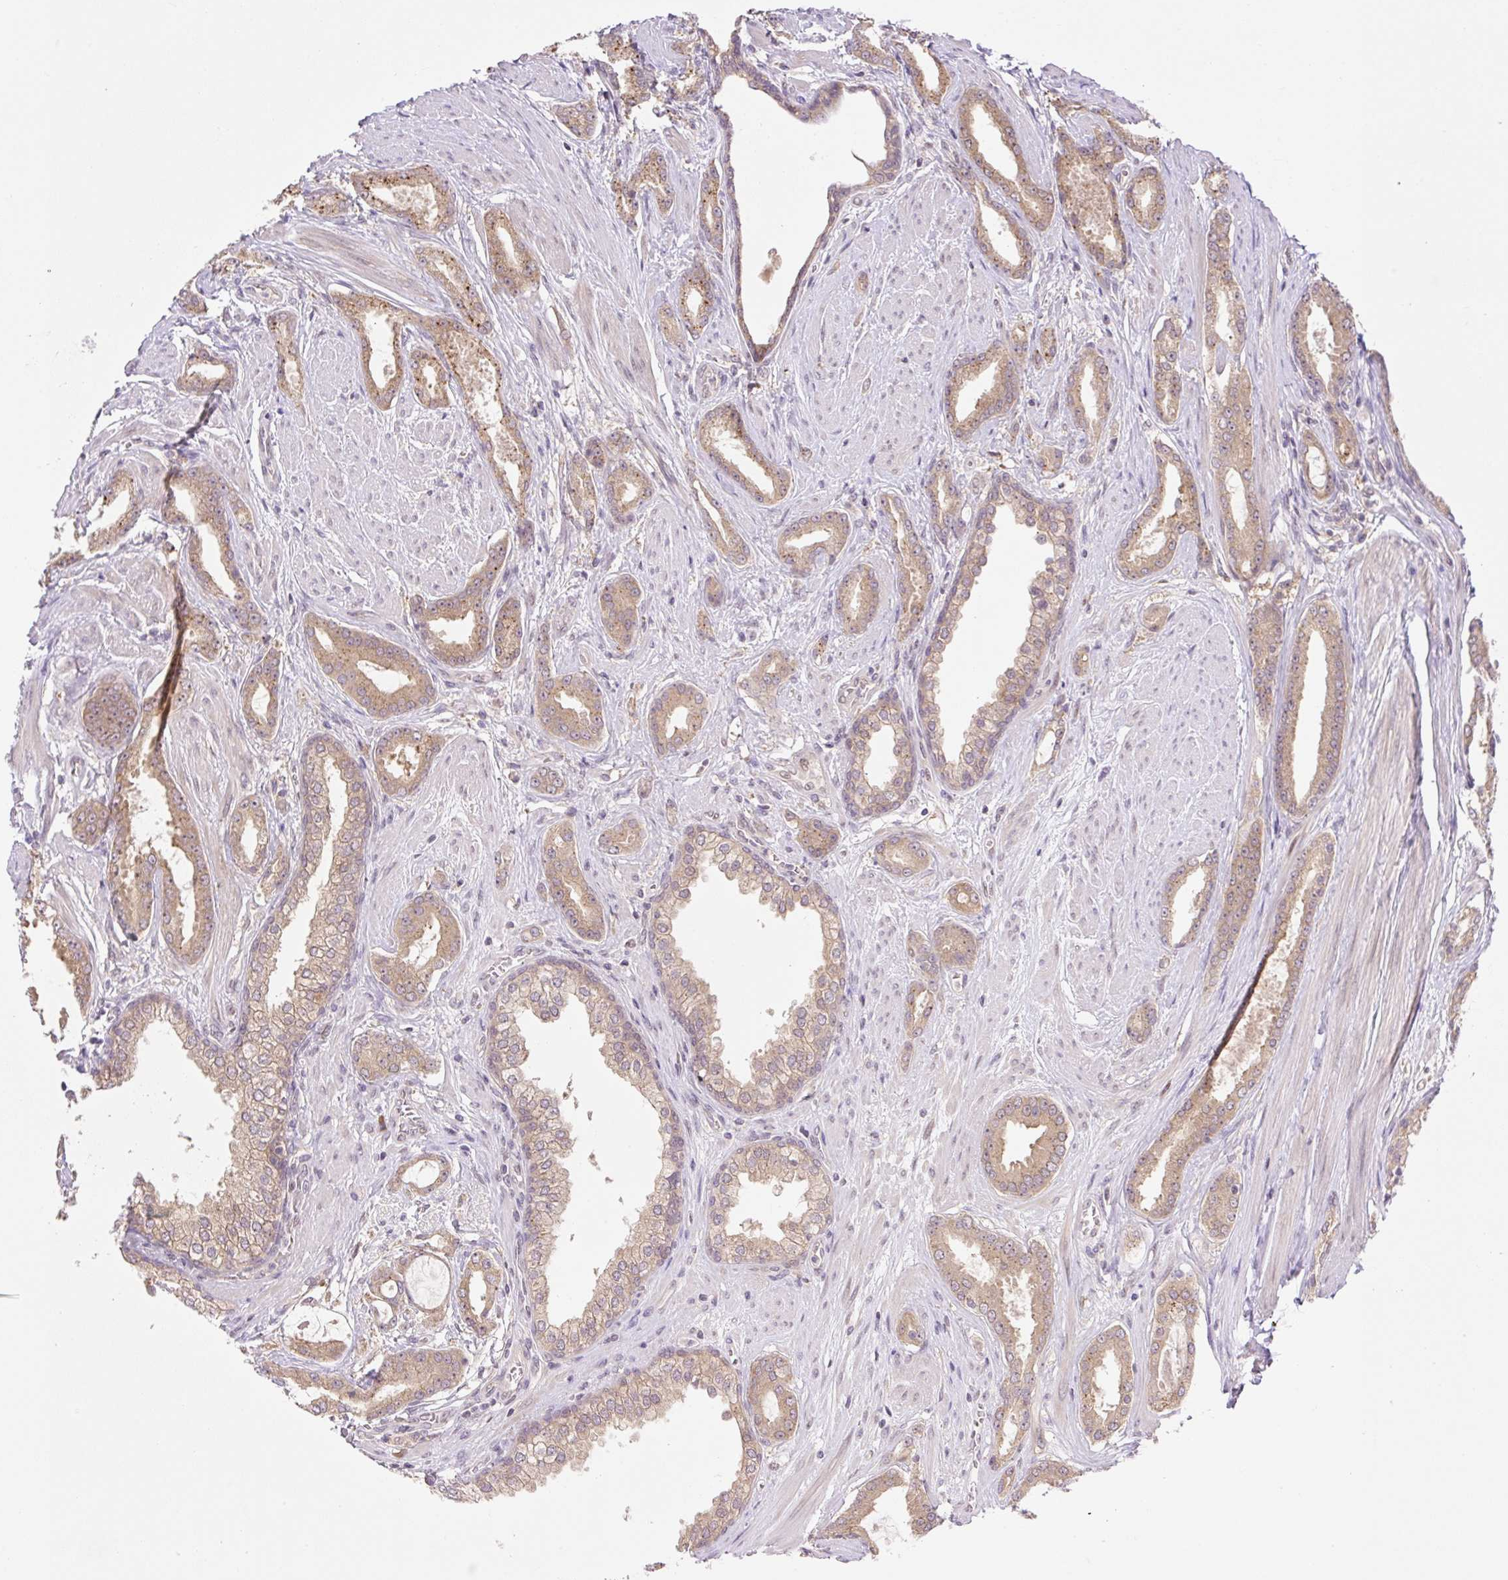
{"staining": {"intensity": "moderate", "quantity": ">75%", "location": "cytoplasmic/membranous"}, "tissue": "prostate cancer", "cell_type": "Tumor cells", "image_type": "cancer", "snomed": [{"axis": "morphology", "description": "Adenocarcinoma, Low grade"}, {"axis": "topography", "description": "Prostate"}], "caption": "DAB immunohistochemical staining of prostate cancer exhibits moderate cytoplasmic/membranous protein staining in approximately >75% of tumor cells.", "gene": "VPS25", "patient": {"sex": "male", "age": 42}}